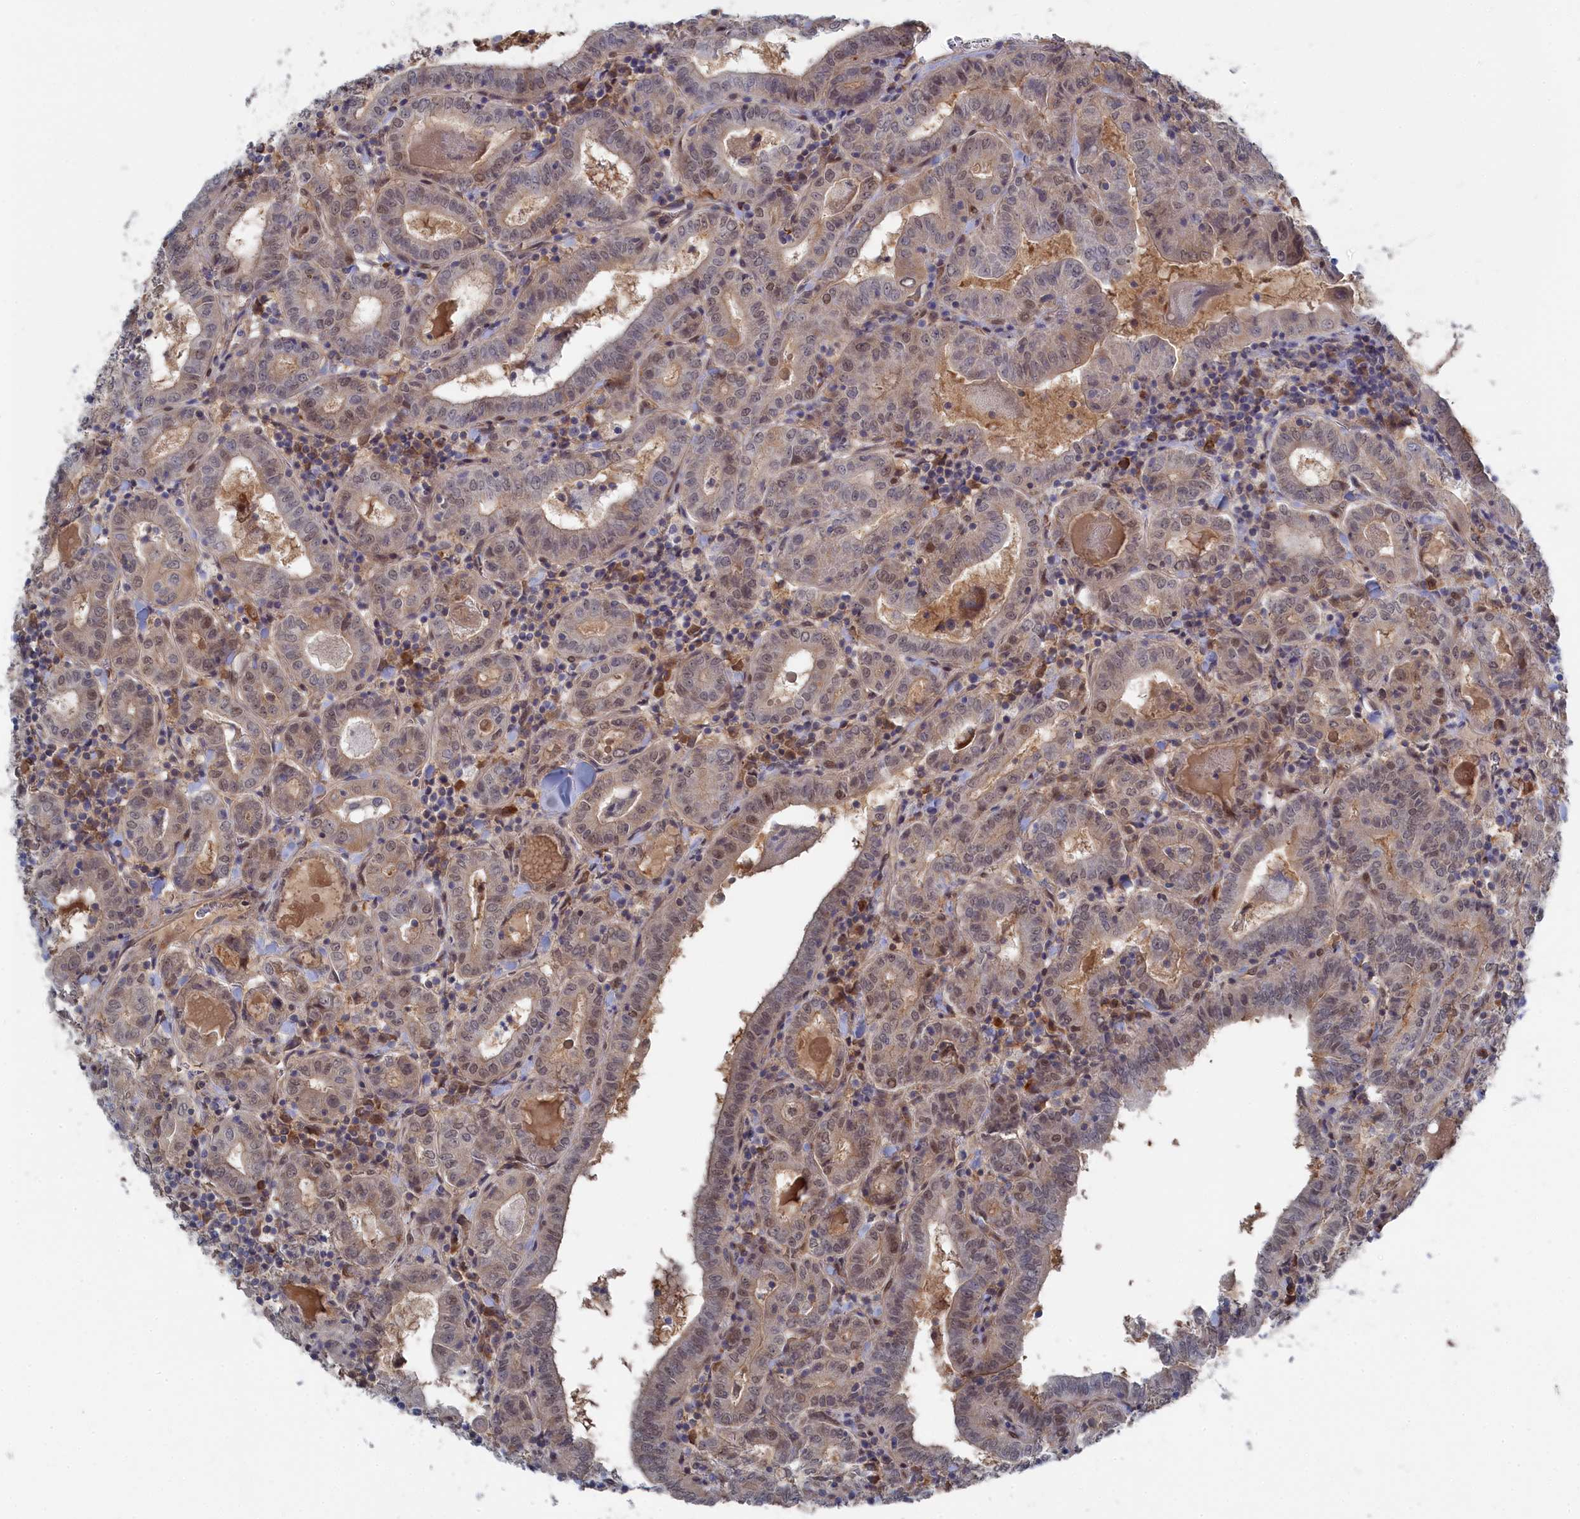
{"staining": {"intensity": "weak", "quantity": "25%-75%", "location": "nuclear"}, "tissue": "thyroid cancer", "cell_type": "Tumor cells", "image_type": "cancer", "snomed": [{"axis": "morphology", "description": "Papillary adenocarcinoma, NOS"}, {"axis": "topography", "description": "Thyroid gland"}], "caption": "Immunohistochemical staining of human thyroid papillary adenocarcinoma shows low levels of weak nuclear positivity in about 25%-75% of tumor cells.", "gene": "IRGQ", "patient": {"sex": "female", "age": 72}}